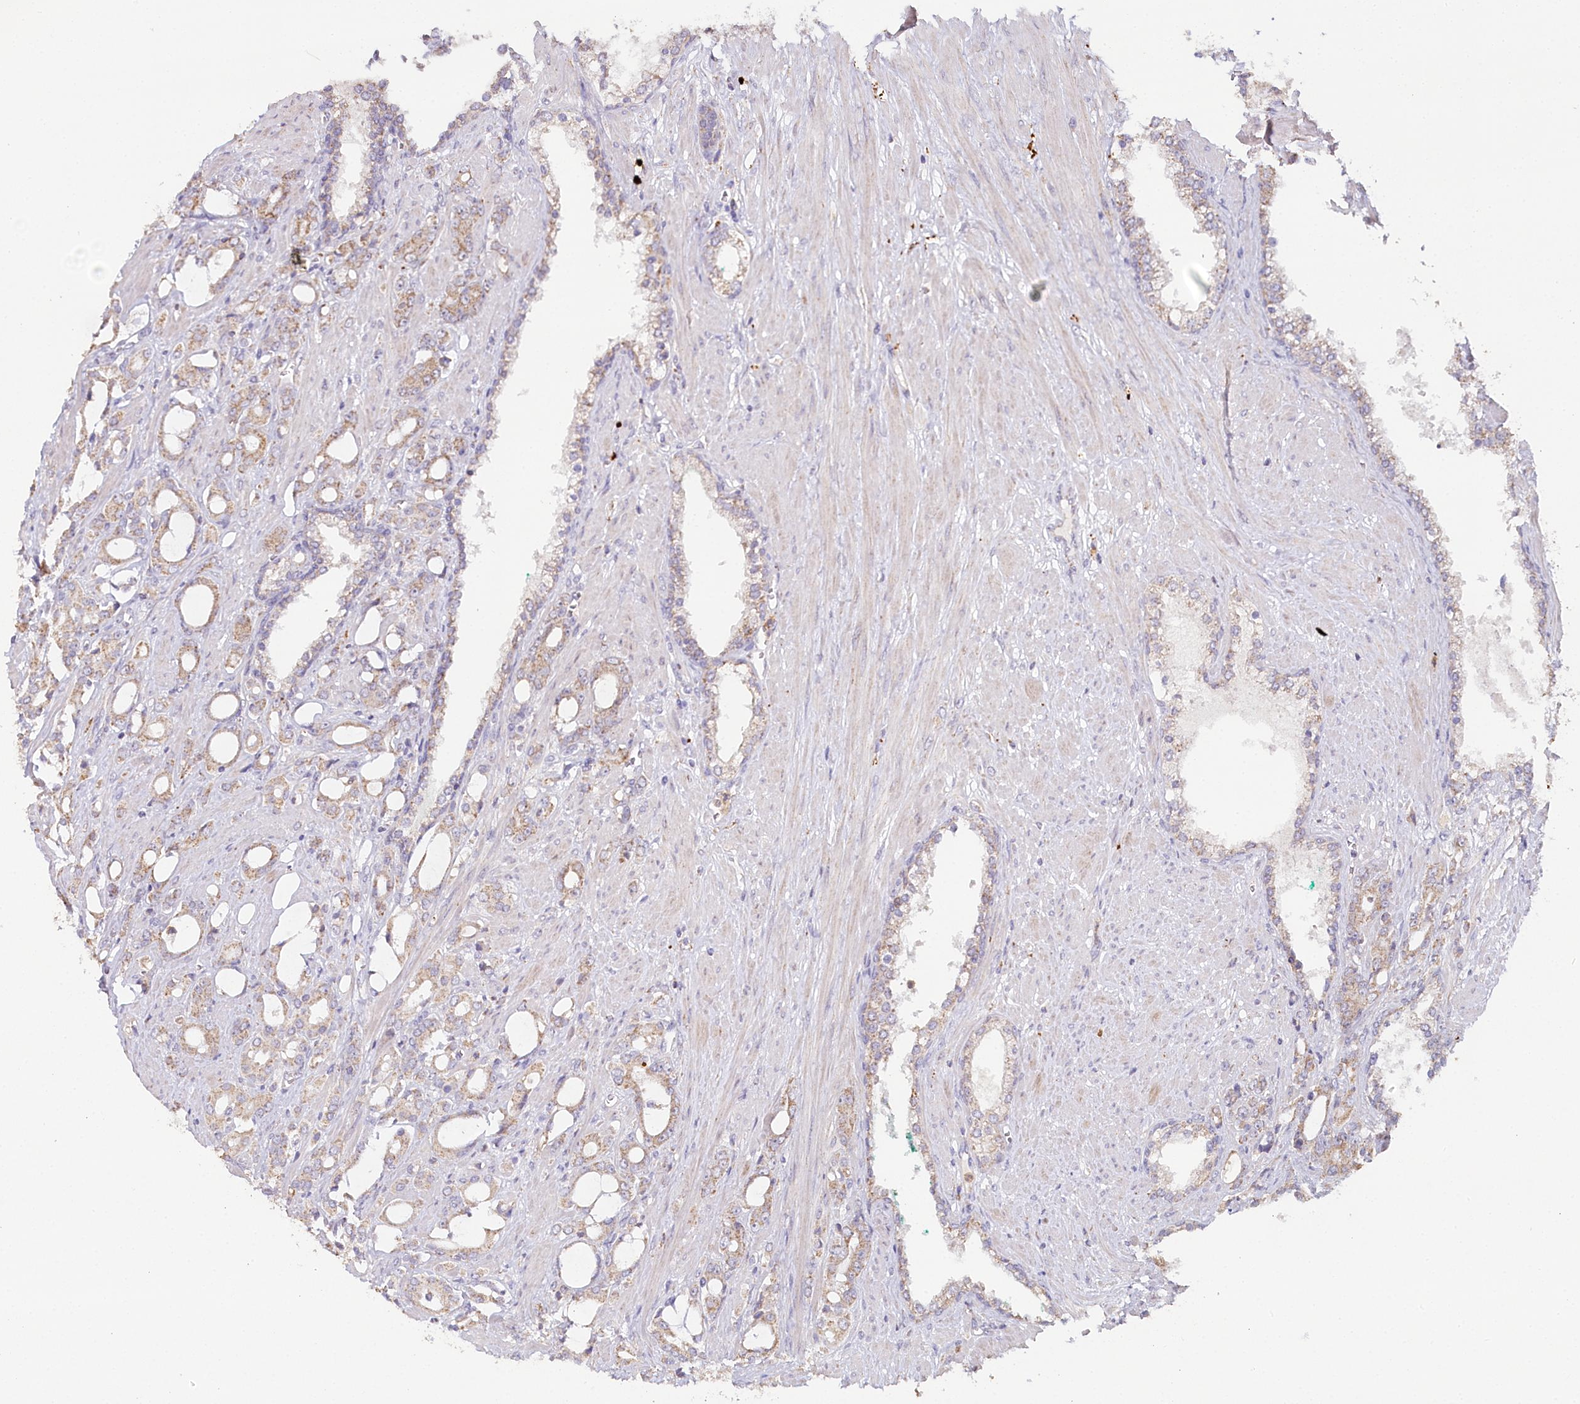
{"staining": {"intensity": "weak", "quantity": "25%-75%", "location": "cytoplasmic/membranous"}, "tissue": "prostate cancer", "cell_type": "Tumor cells", "image_type": "cancer", "snomed": [{"axis": "morphology", "description": "Adenocarcinoma, High grade"}, {"axis": "topography", "description": "Prostate"}], "caption": "A brown stain highlights weak cytoplasmic/membranous positivity of a protein in human prostate cancer (high-grade adenocarcinoma) tumor cells.", "gene": "MMP25", "patient": {"sex": "male", "age": 72}}